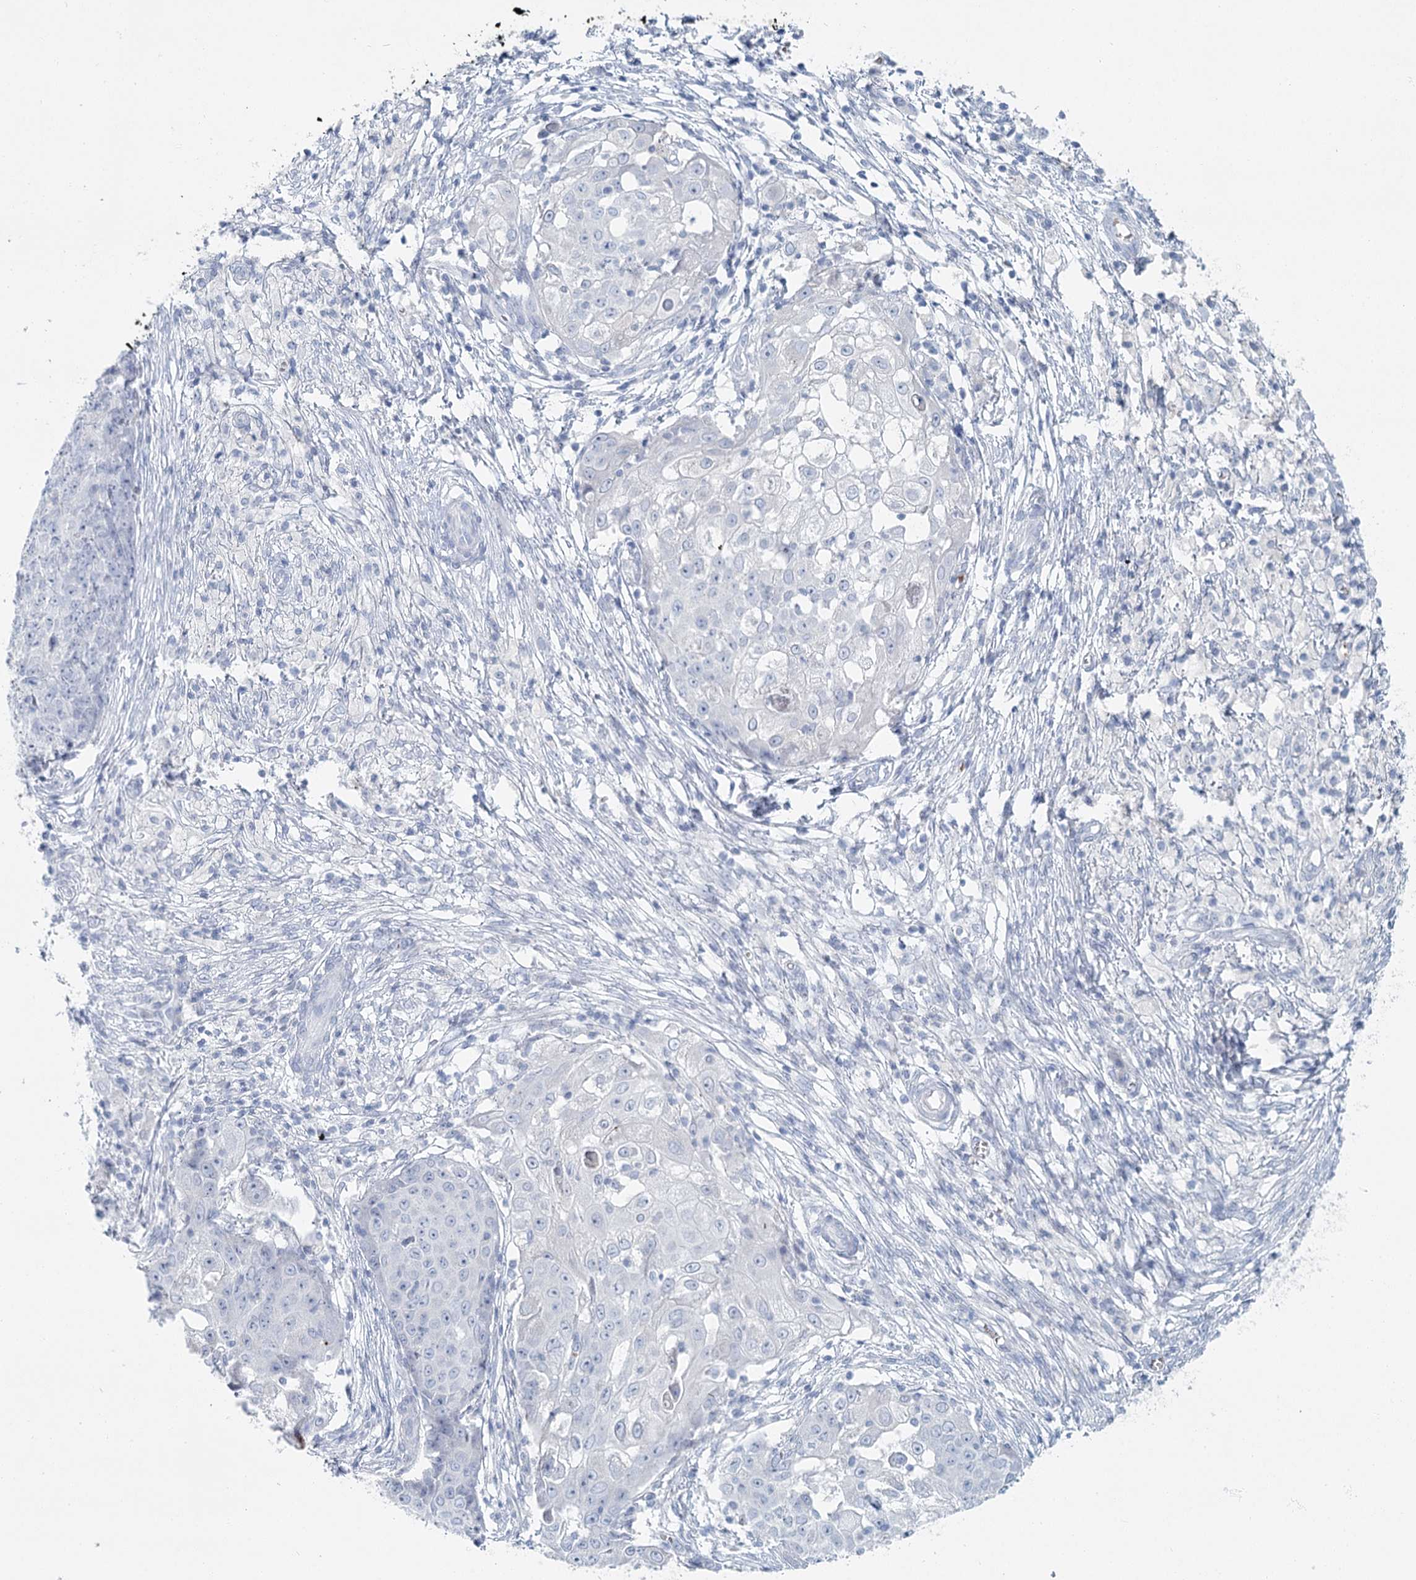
{"staining": {"intensity": "negative", "quantity": "none", "location": "none"}, "tissue": "ovarian cancer", "cell_type": "Tumor cells", "image_type": "cancer", "snomed": [{"axis": "morphology", "description": "Carcinoma, endometroid"}, {"axis": "topography", "description": "Ovary"}], "caption": "High power microscopy photomicrograph of an IHC image of ovarian cancer (endometroid carcinoma), revealing no significant positivity in tumor cells. The staining was performed using DAB to visualize the protein expression in brown, while the nuclei were stained in blue with hematoxylin (Magnification: 20x).", "gene": "IFIT5", "patient": {"sex": "female", "age": 42}}